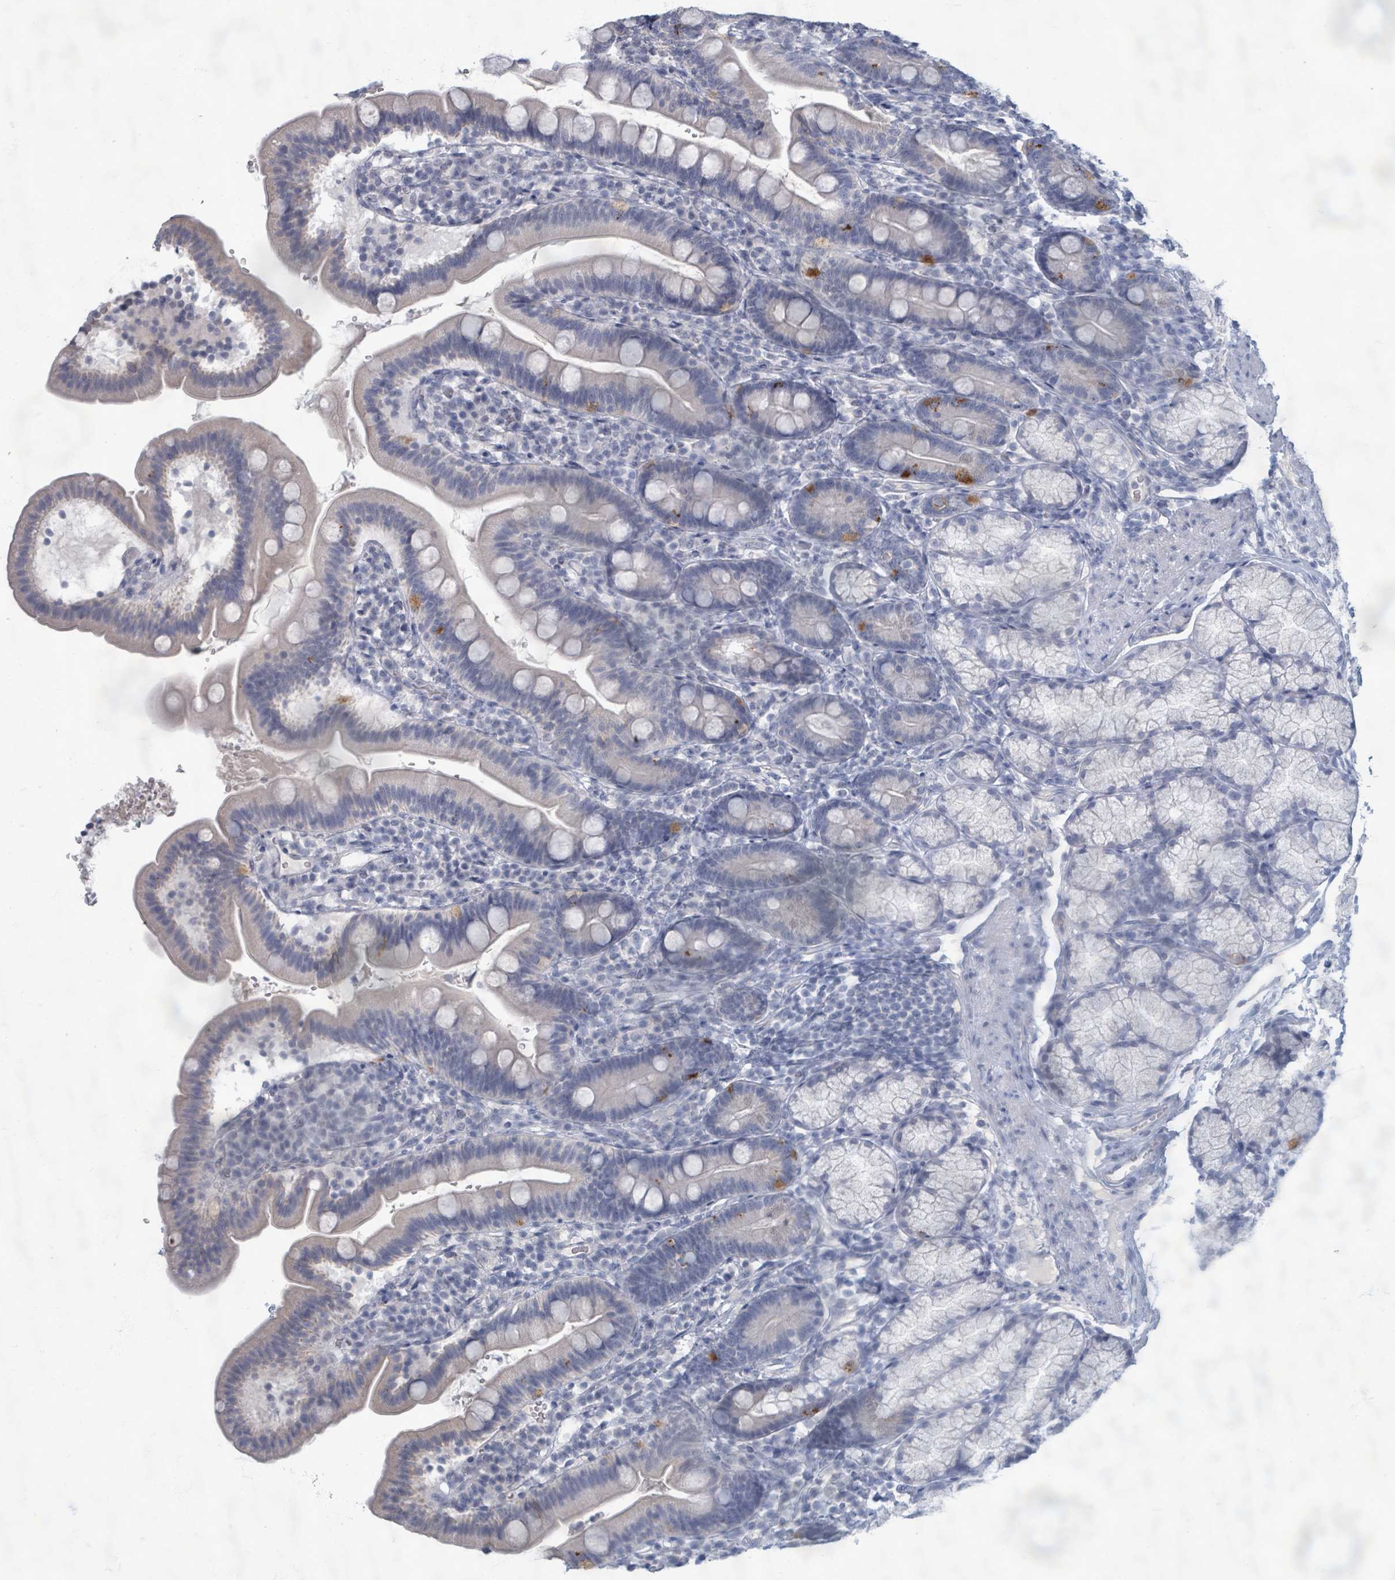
{"staining": {"intensity": "moderate", "quantity": "<25%", "location": "cytoplasmic/membranous"}, "tissue": "duodenum", "cell_type": "Glandular cells", "image_type": "normal", "snomed": [{"axis": "morphology", "description": "Normal tissue, NOS"}, {"axis": "topography", "description": "Duodenum"}], "caption": "Immunohistochemical staining of normal duodenum reveals moderate cytoplasmic/membranous protein staining in about <25% of glandular cells.", "gene": "WNT11", "patient": {"sex": "female", "age": 67}}